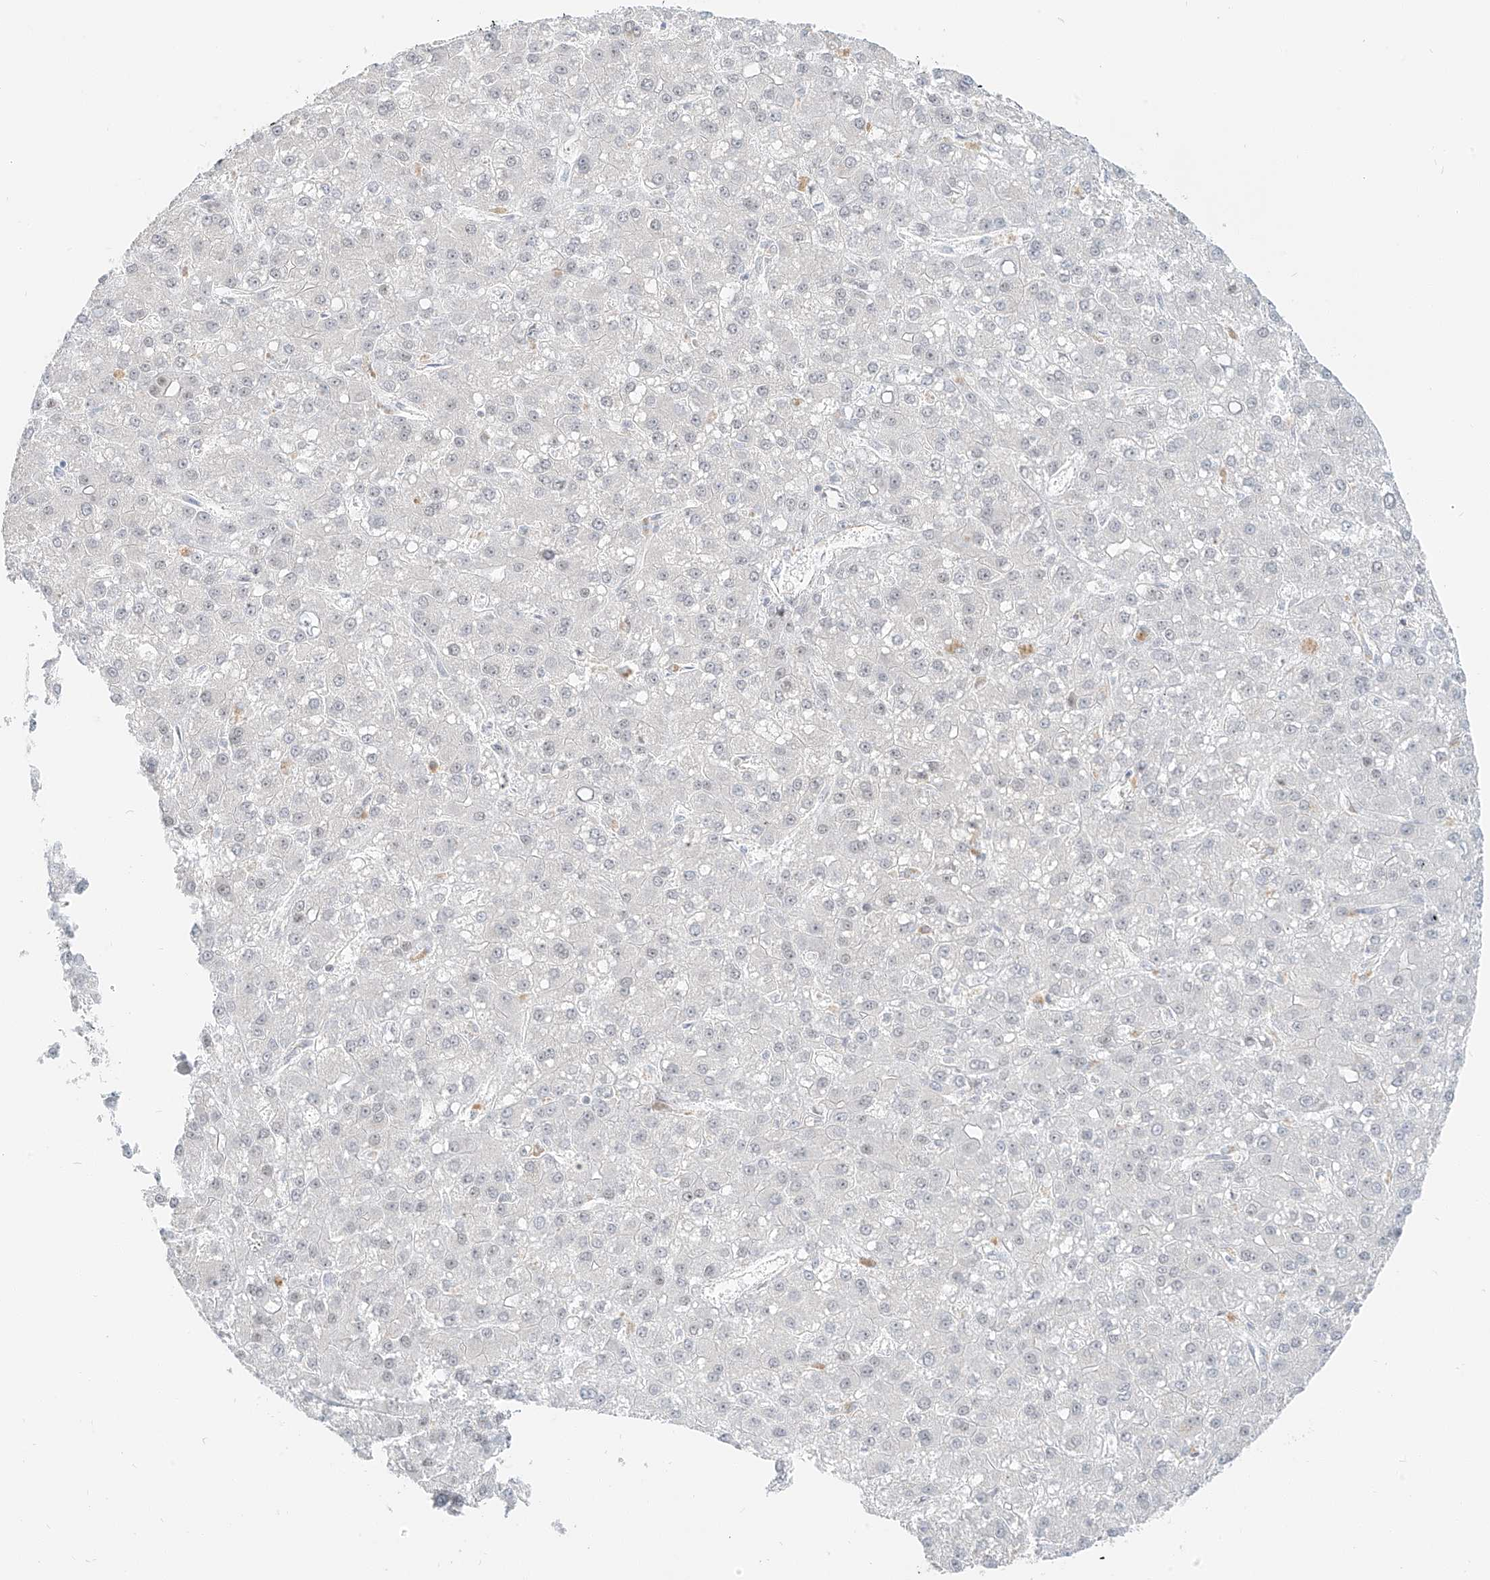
{"staining": {"intensity": "negative", "quantity": "none", "location": "none"}, "tissue": "liver cancer", "cell_type": "Tumor cells", "image_type": "cancer", "snomed": [{"axis": "morphology", "description": "Carcinoma, Hepatocellular, NOS"}, {"axis": "topography", "description": "Liver"}], "caption": "Protein analysis of liver hepatocellular carcinoma reveals no significant staining in tumor cells.", "gene": "ZNF774", "patient": {"sex": "male", "age": 67}}